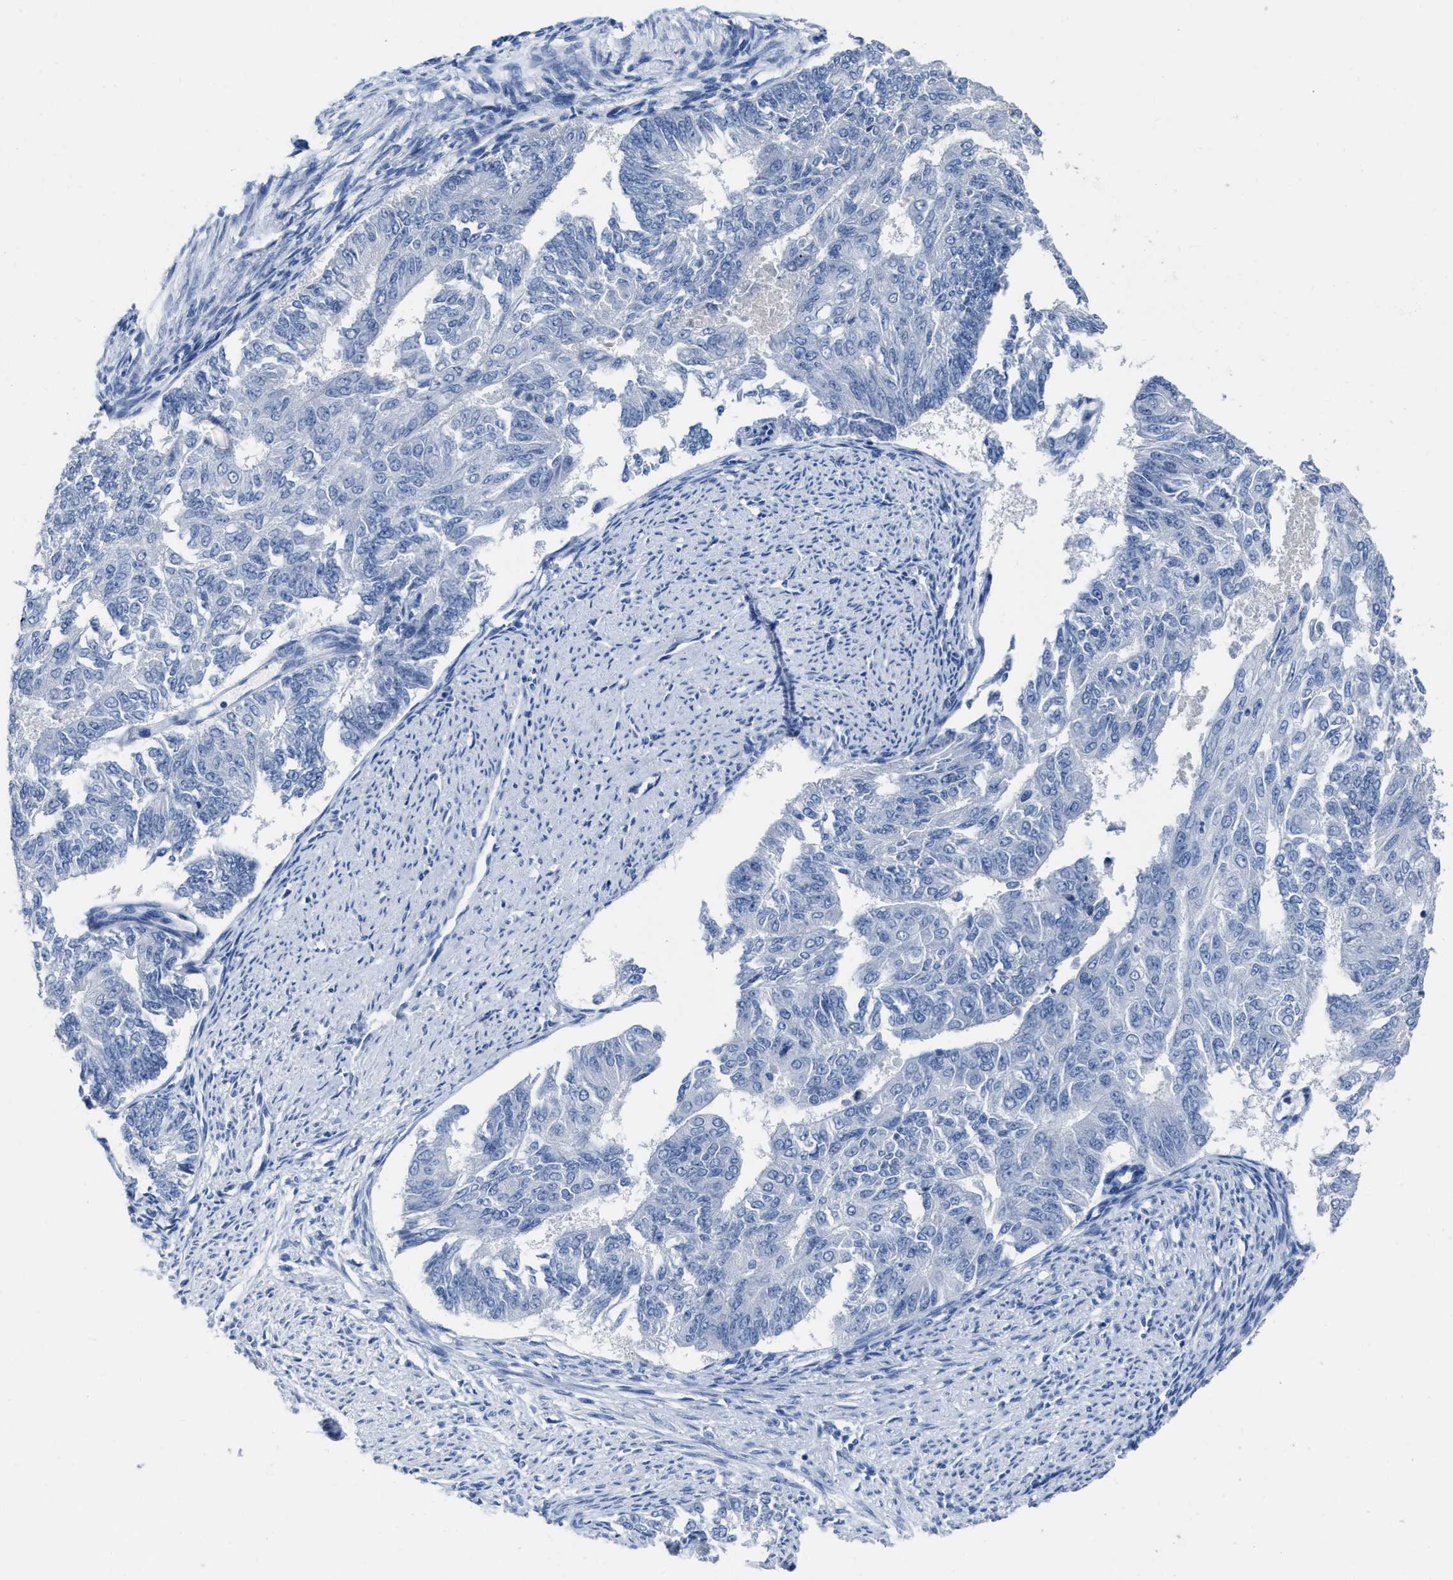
{"staining": {"intensity": "negative", "quantity": "none", "location": "none"}, "tissue": "endometrial cancer", "cell_type": "Tumor cells", "image_type": "cancer", "snomed": [{"axis": "morphology", "description": "Adenocarcinoma, NOS"}, {"axis": "topography", "description": "Endometrium"}], "caption": "The immunohistochemistry (IHC) image has no significant staining in tumor cells of endometrial adenocarcinoma tissue.", "gene": "CEACAM5", "patient": {"sex": "female", "age": 32}}